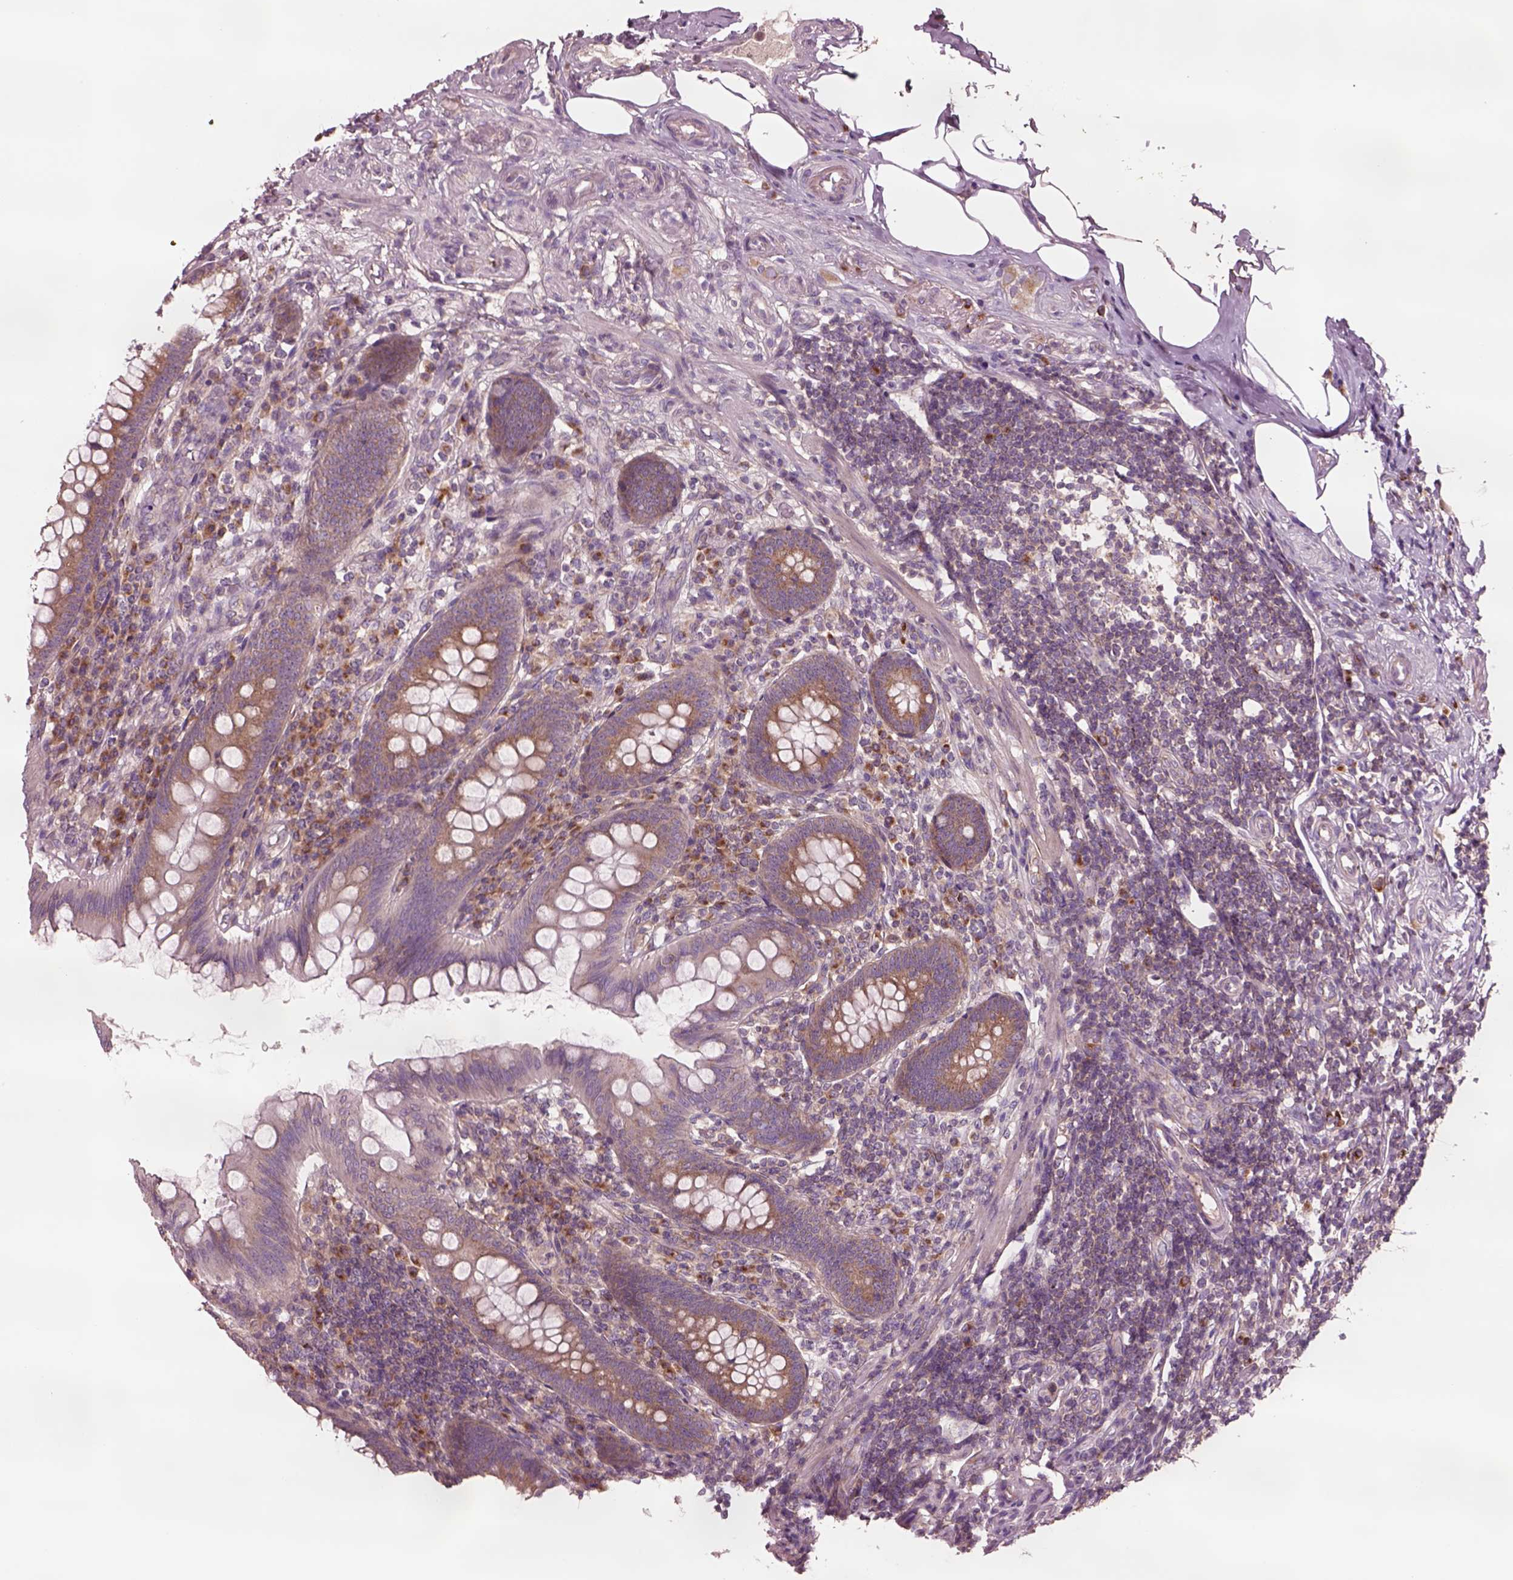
{"staining": {"intensity": "moderate", "quantity": ">75%", "location": "cytoplasmic/membranous"}, "tissue": "appendix", "cell_type": "Glandular cells", "image_type": "normal", "snomed": [{"axis": "morphology", "description": "Normal tissue, NOS"}, {"axis": "topography", "description": "Appendix"}], "caption": "The photomicrograph shows immunohistochemical staining of unremarkable appendix. There is moderate cytoplasmic/membranous positivity is identified in approximately >75% of glandular cells.", "gene": "SEC23A", "patient": {"sex": "female", "age": 57}}